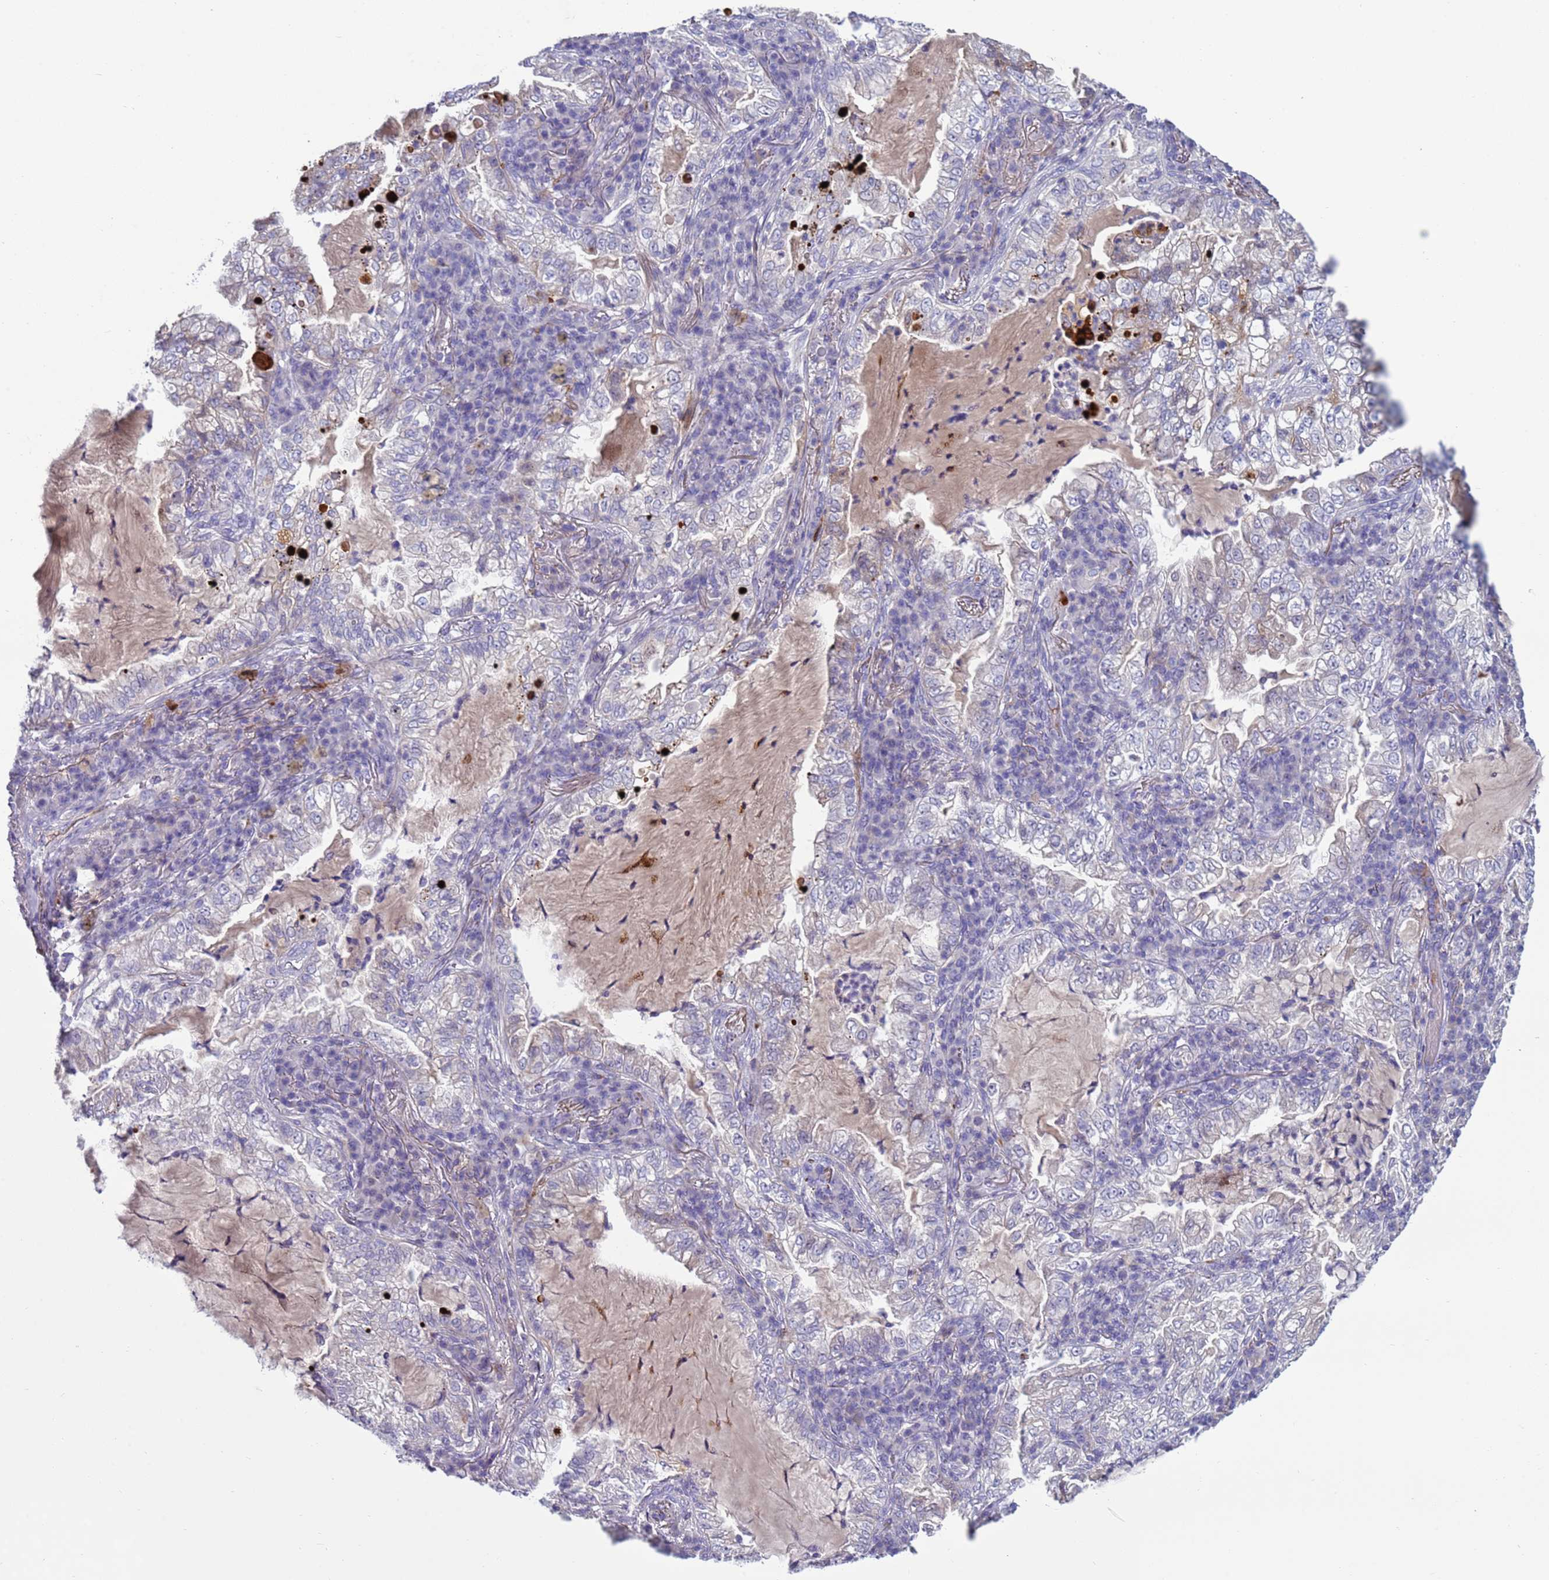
{"staining": {"intensity": "negative", "quantity": "none", "location": "none"}, "tissue": "lung cancer", "cell_type": "Tumor cells", "image_type": "cancer", "snomed": [{"axis": "morphology", "description": "Adenocarcinoma, NOS"}, {"axis": "topography", "description": "Lung"}], "caption": "Immunohistochemistry (IHC) histopathology image of neoplastic tissue: lung cancer stained with DAB (3,3'-diaminobenzidine) demonstrates no significant protein expression in tumor cells.", "gene": "TRIM51", "patient": {"sex": "female", "age": 73}}